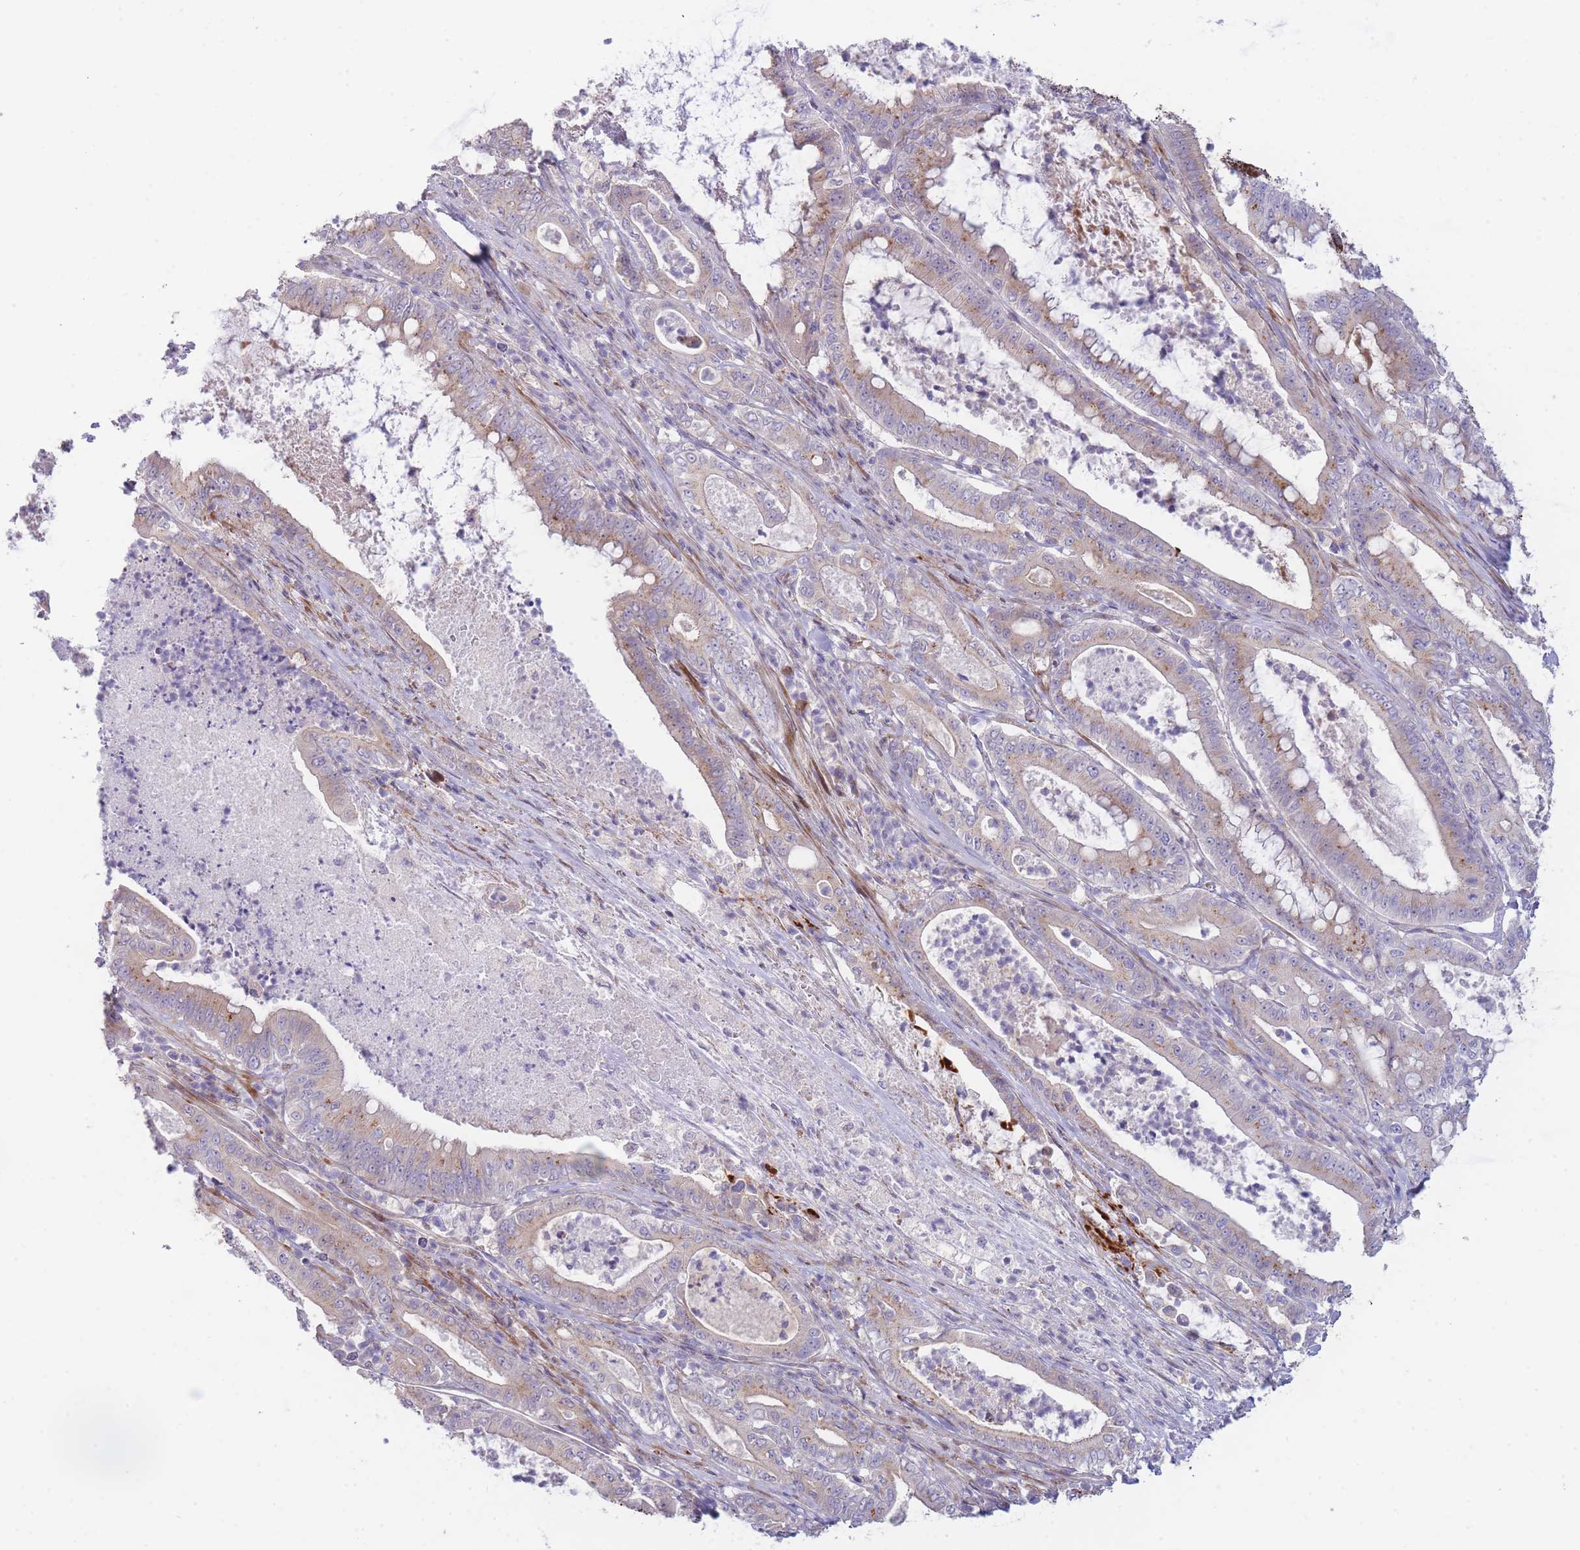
{"staining": {"intensity": "moderate", "quantity": "25%-75%", "location": "cytoplasmic/membranous"}, "tissue": "pancreatic cancer", "cell_type": "Tumor cells", "image_type": "cancer", "snomed": [{"axis": "morphology", "description": "Adenocarcinoma, NOS"}, {"axis": "topography", "description": "Pancreas"}], "caption": "IHC image of human adenocarcinoma (pancreatic) stained for a protein (brown), which displays medium levels of moderate cytoplasmic/membranous expression in approximately 25%-75% of tumor cells.", "gene": "ATP5MC2", "patient": {"sex": "male", "age": 71}}